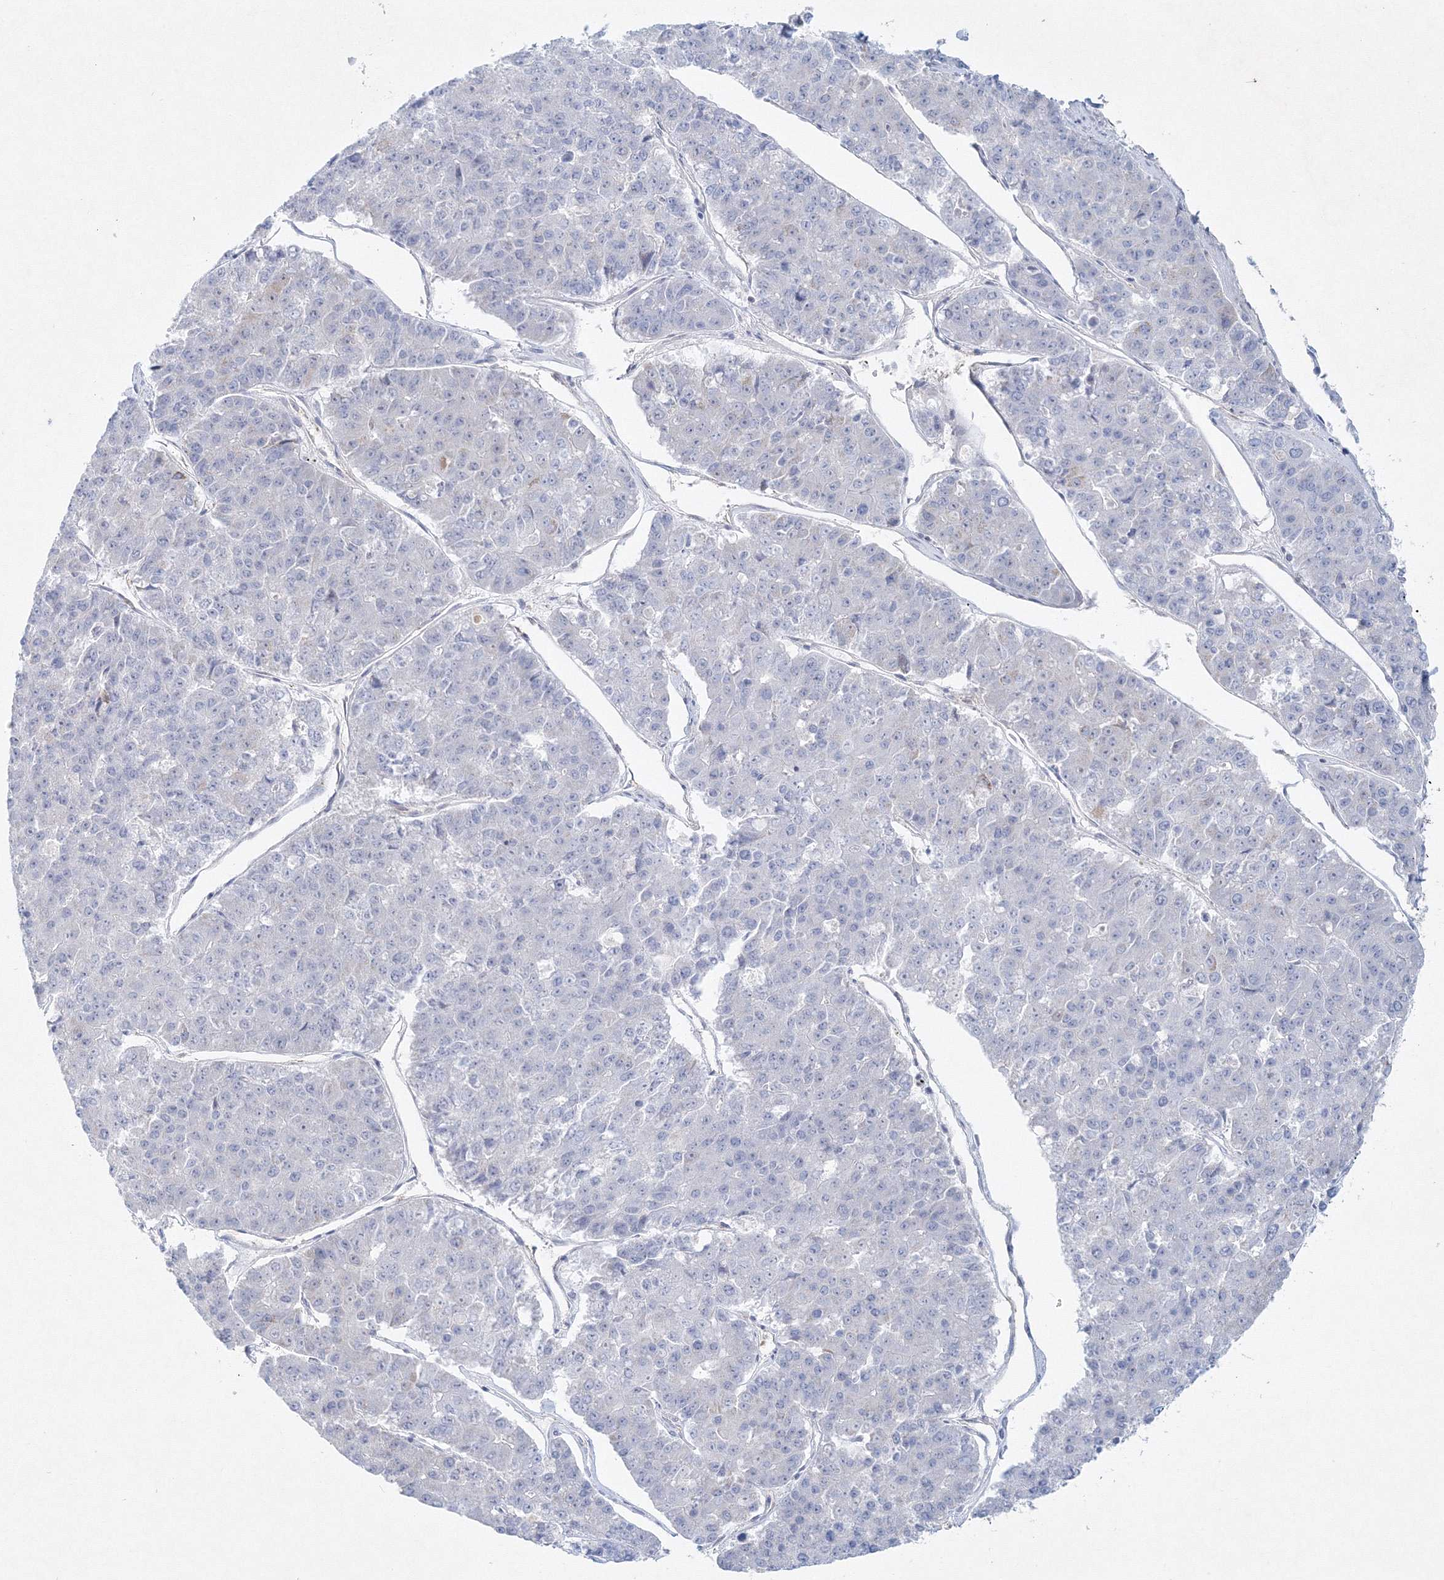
{"staining": {"intensity": "negative", "quantity": "none", "location": "none"}, "tissue": "pancreatic cancer", "cell_type": "Tumor cells", "image_type": "cancer", "snomed": [{"axis": "morphology", "description": "Adenocarcinoma, NOS"}, {"axis": "topography", "description": "Pancreas"}], "caption": "IHC micrograph of pancreatic adenocarcinoma stained for a protein (brown), which shows no expression in tumor cells.", "gene": "DNAH1", "patient": {"sex": "male", "age": 50}}